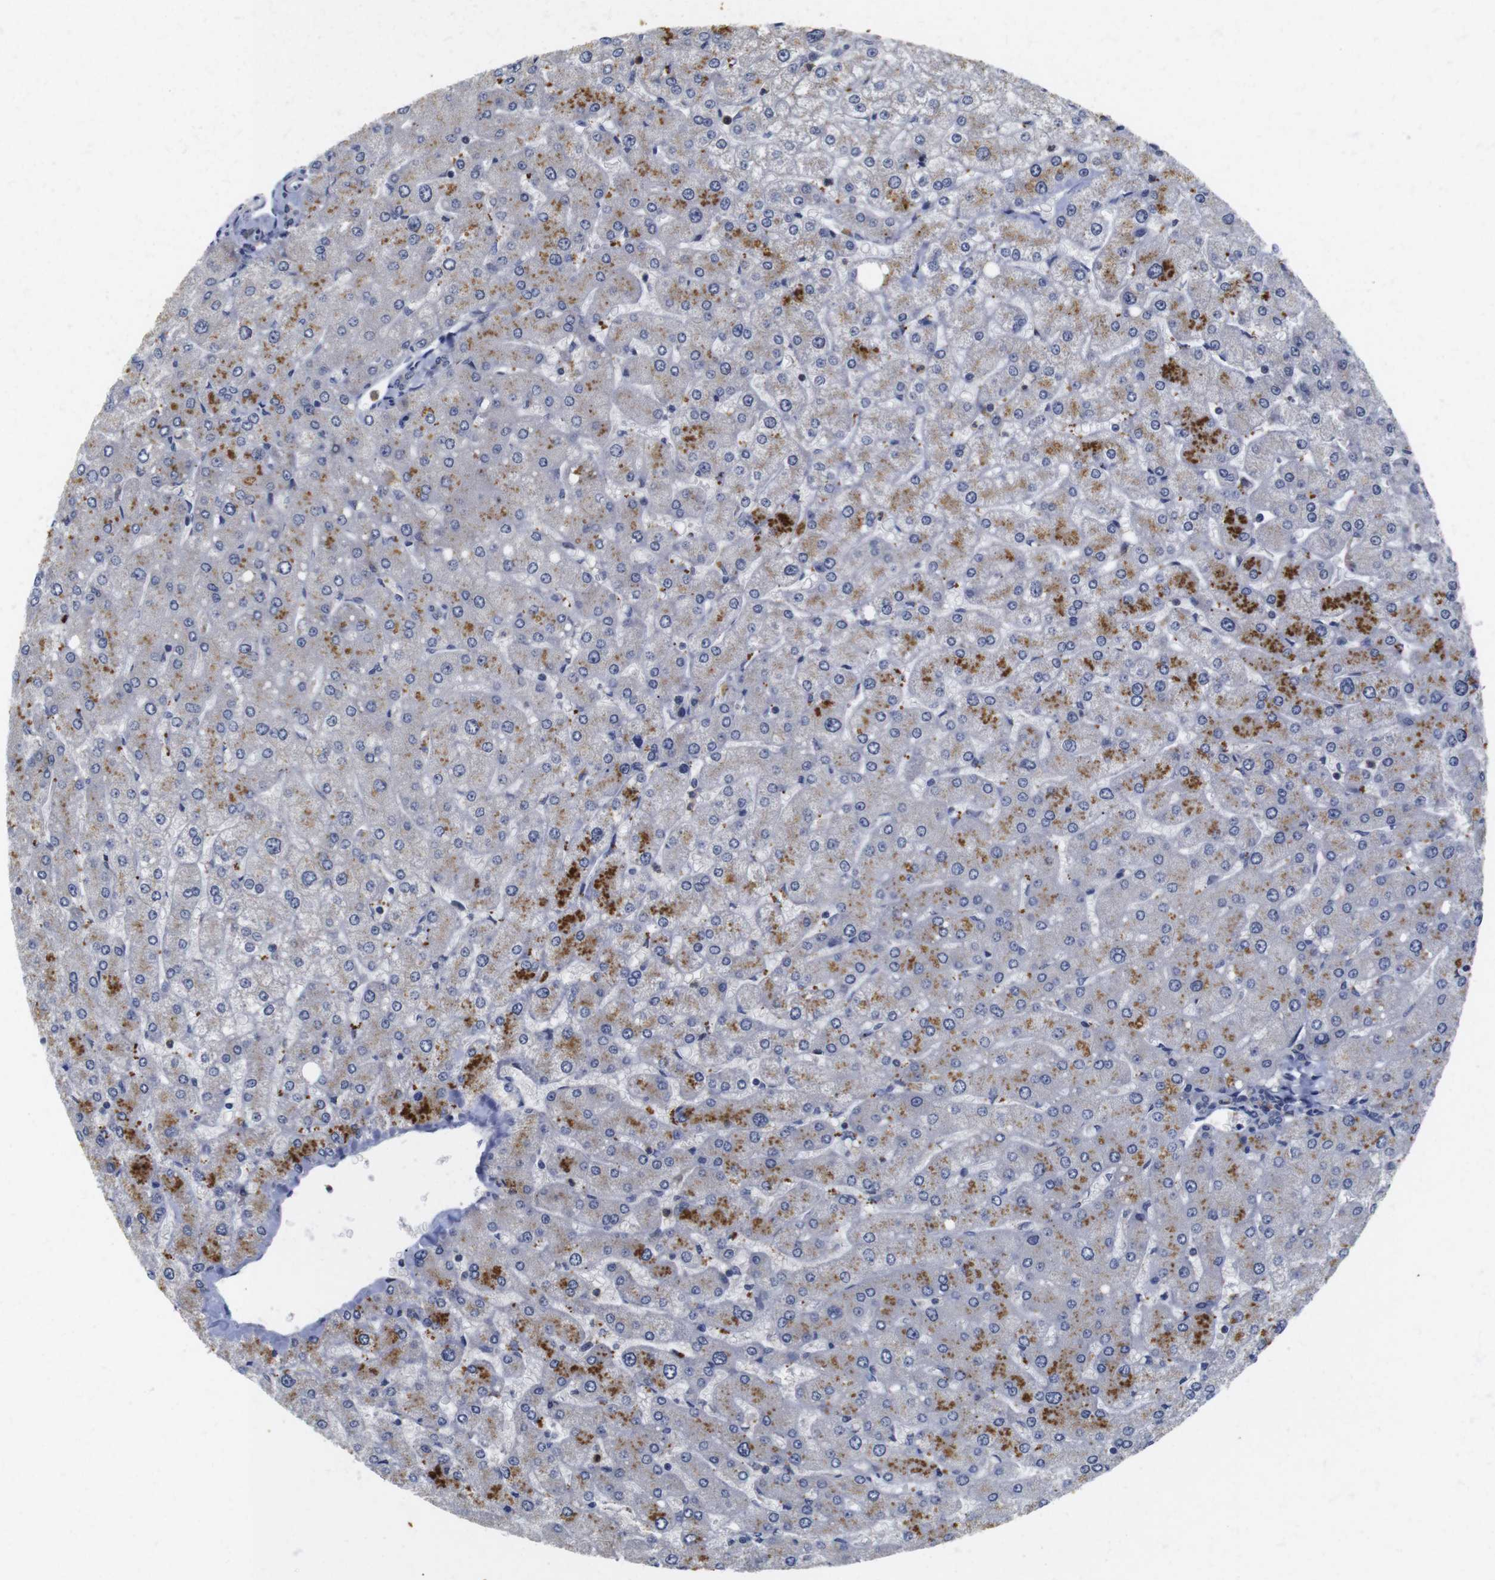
{"staining": {"intensity": "negative", "quantity": "none", "location": "none"}, "tissue": "liver", "cell_type": "Cholangiocytes", "image_type": "normal", "snomed": [{"axis": "morphology", "description": "Normal tissue, NOS"}, {"axis": "topography", "description": "Liver"}], "caption": "This is a histopathology image of immunohistochemistry staining of unremarkable liver, which shows no expression in cholangiocytes. (DAB (3,3'-diaminobenzidine) immunohistochemistry with hematoxylin counter stain).", "gene": "FNTA", "patient": {"sex": "male", "age": 55}}